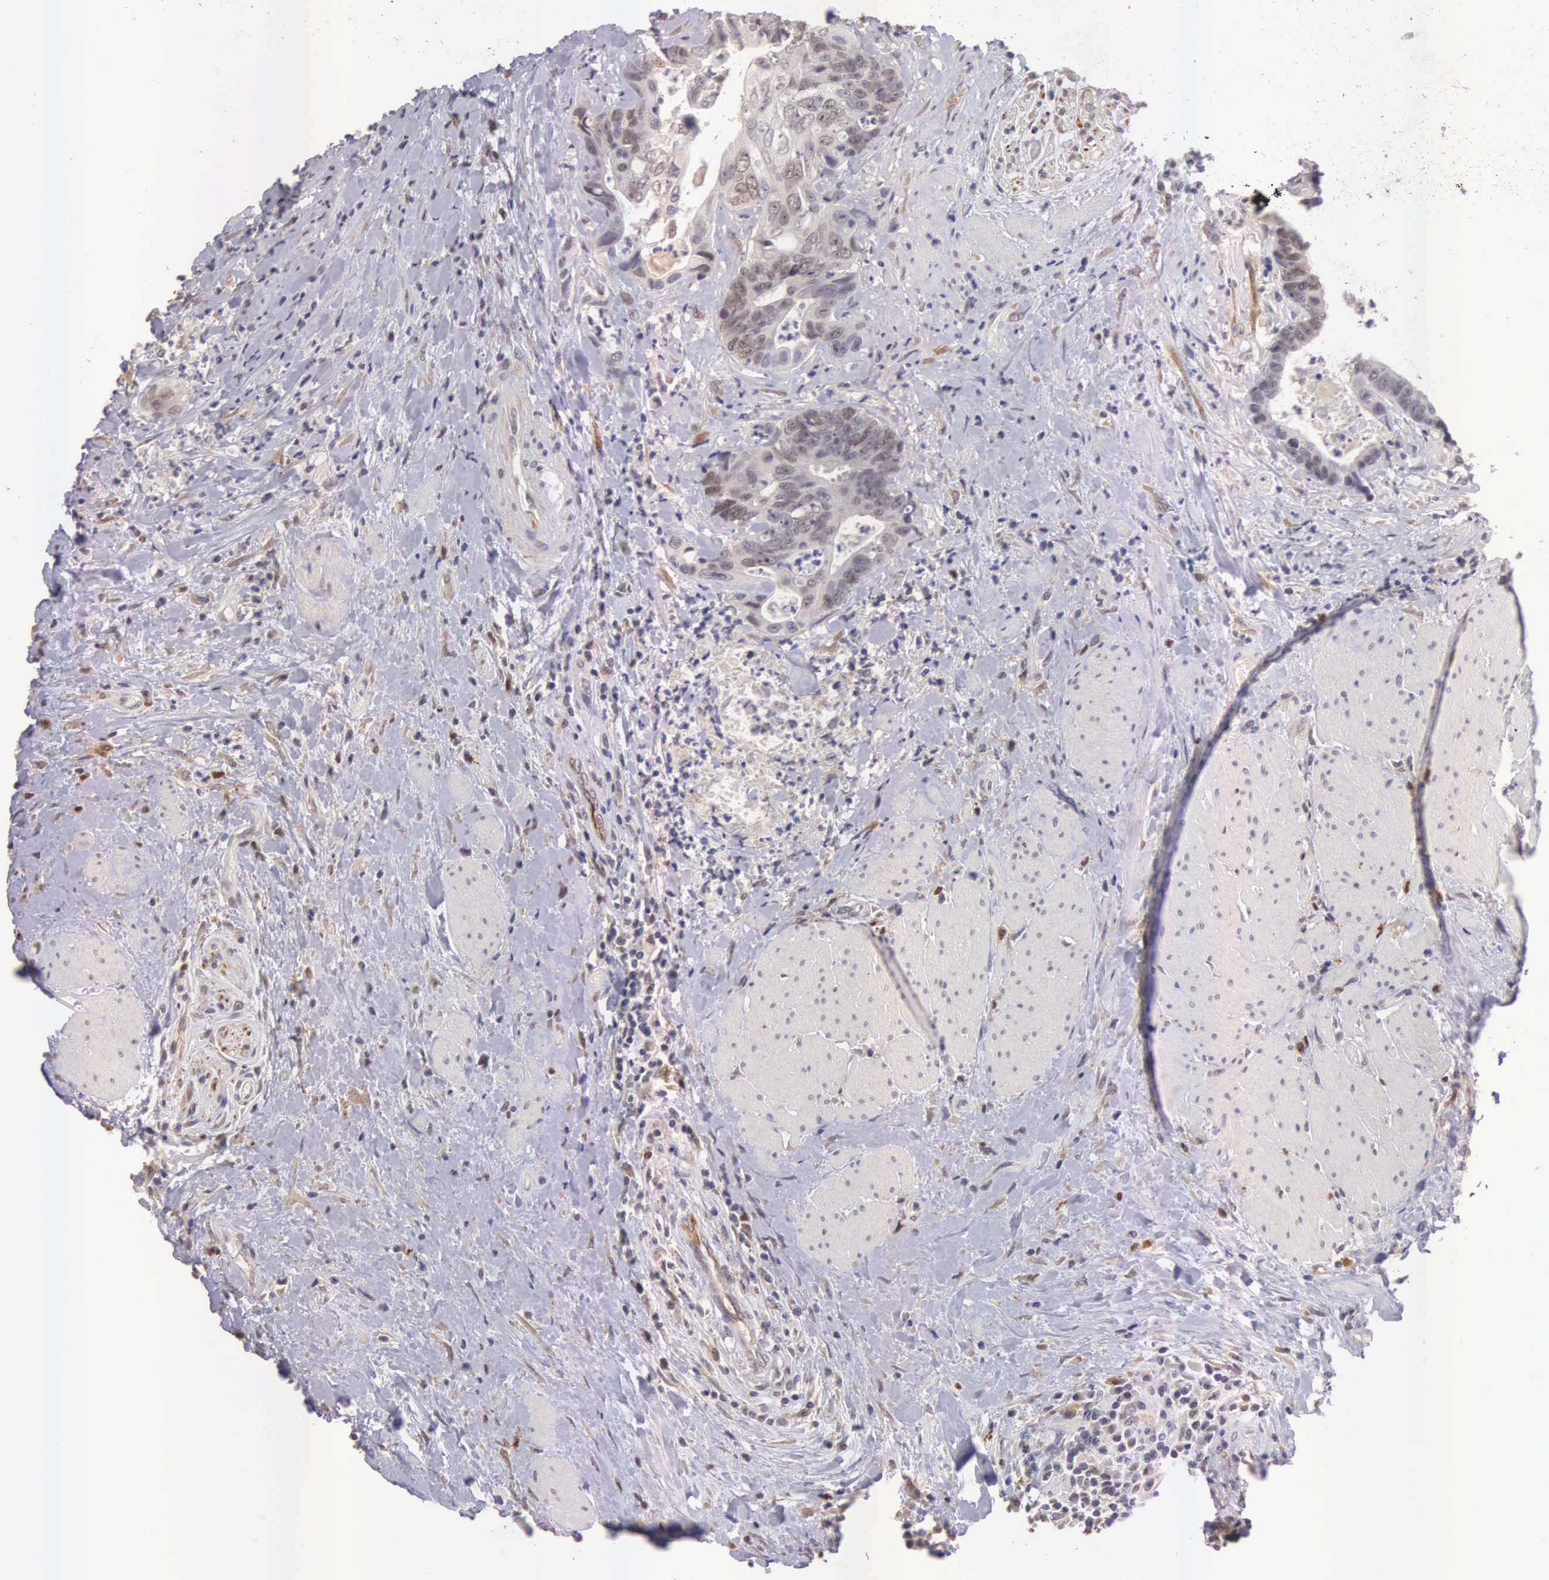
{"staining": {"intensity": "weak", "quantity": "25%-75%", "location": "cytoplasmic/membranous,nuclear"}, "tissue": "colorectal cancer", "cell_type": "Tumor cells", "image_type": "cancer", "snomed": [{"axis": "morphology", "description": "Adenocarcinoma, NOS"}, {"axis": "topography", "description": "Rectum"}], "caption": "Weak cytoplasmic/membranous and nuclear staining is appreciated in about 25%-75% of tumor cells in colorectal adenocarcinoma.", "gene": "CDC45", "patient": {"sex": "female", "age": 65}}